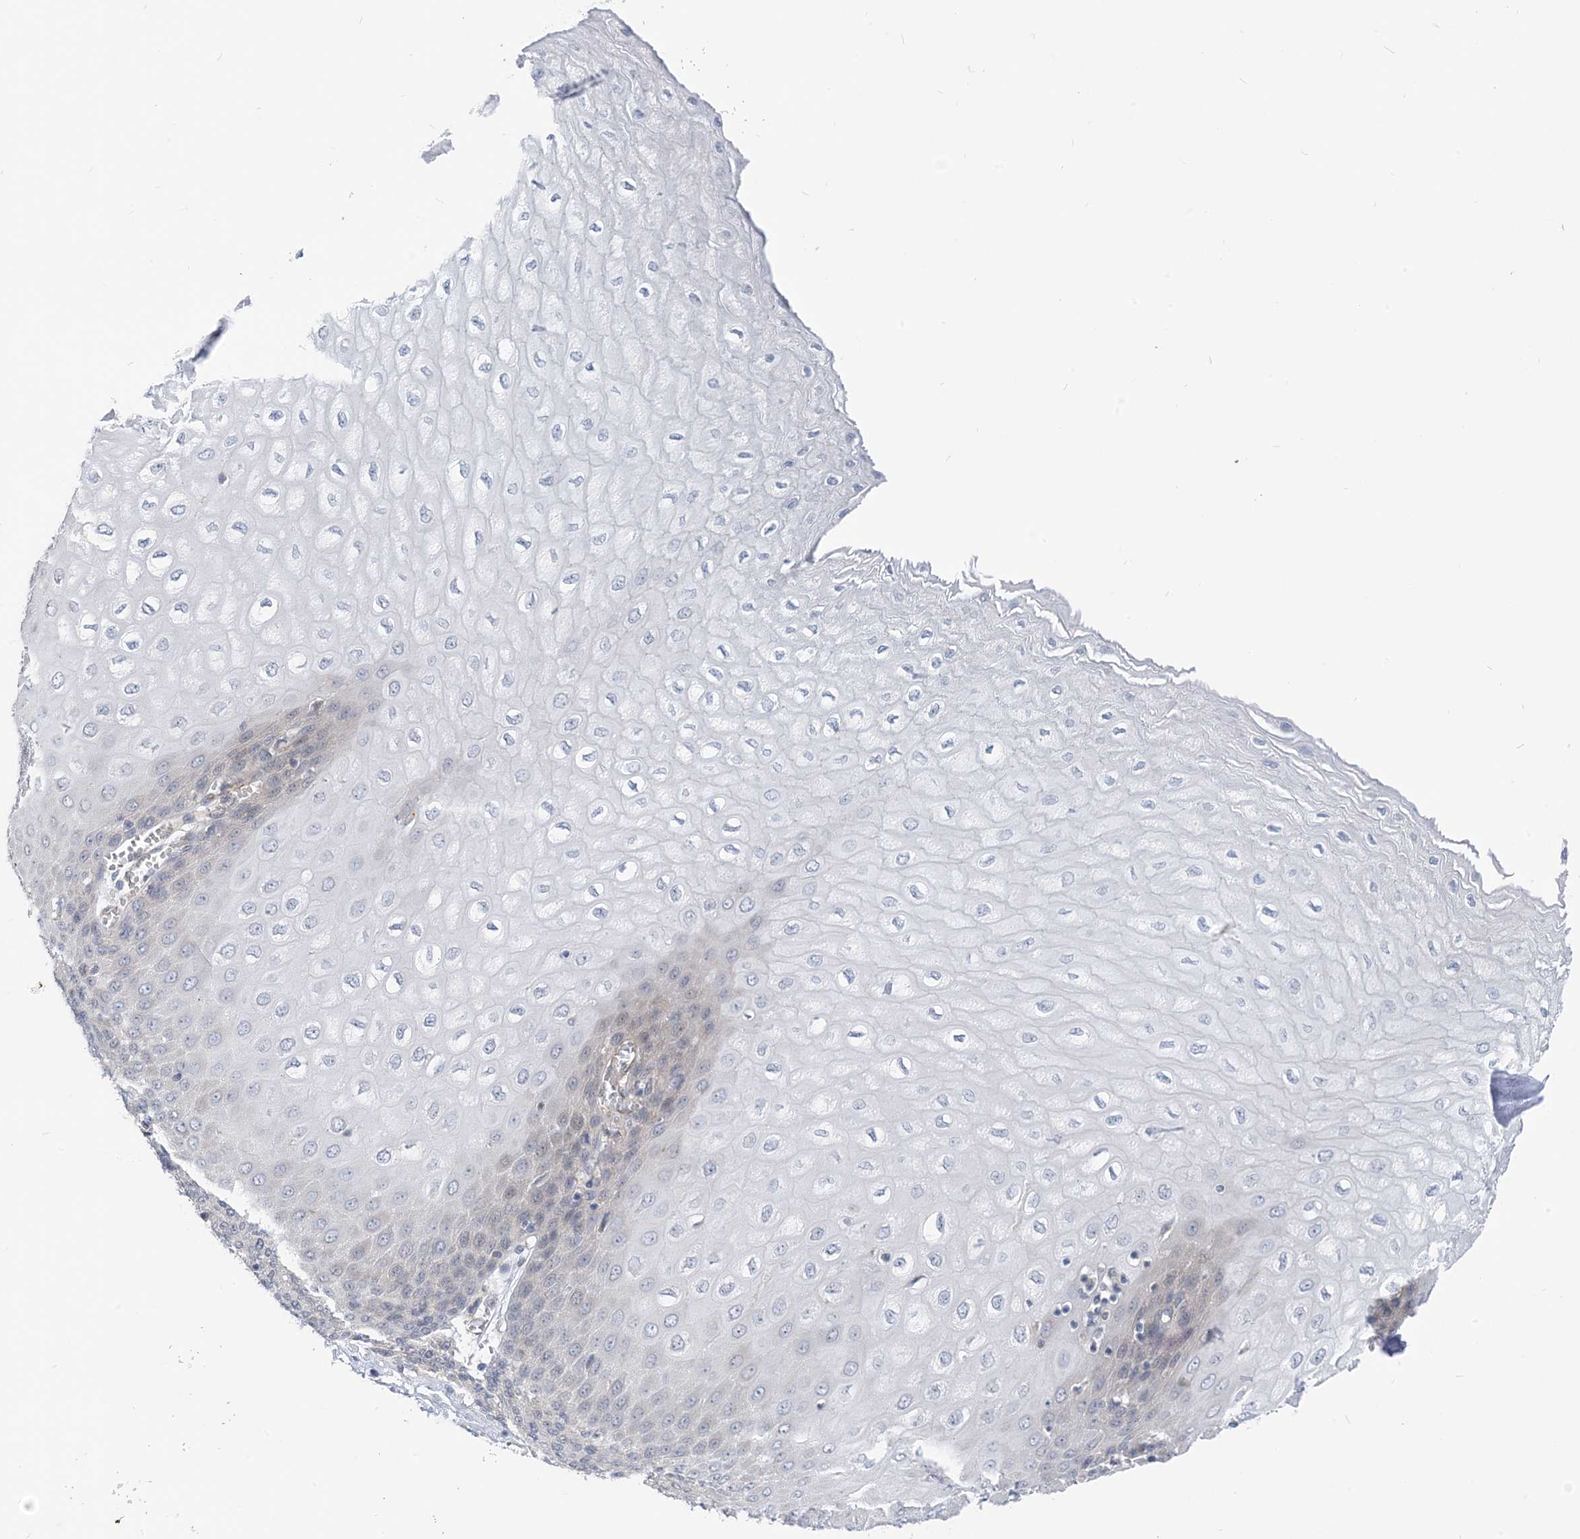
{"staining": {"intensity": "weak", "quantity": "<25%", "location": "cytoplasmic/membranous"}, "tissue": "esophagus", "cell_type": "Squamous epithelial cells", "image_type": "normal", "snomed": [{"axis": "morphology", "description": "Normal tissue, NOS"}, {"axis": "topography", "description": "Esophagus"}], "caption": "The micrograph exhibits no staining of squamous epithelial cells in normal esophagus. (DAB immunohistochemistry (IHC) with hematoxylin counter stain).", "gene": "PLEKHA3", "patient": {"sex": "male", "age": 60}}